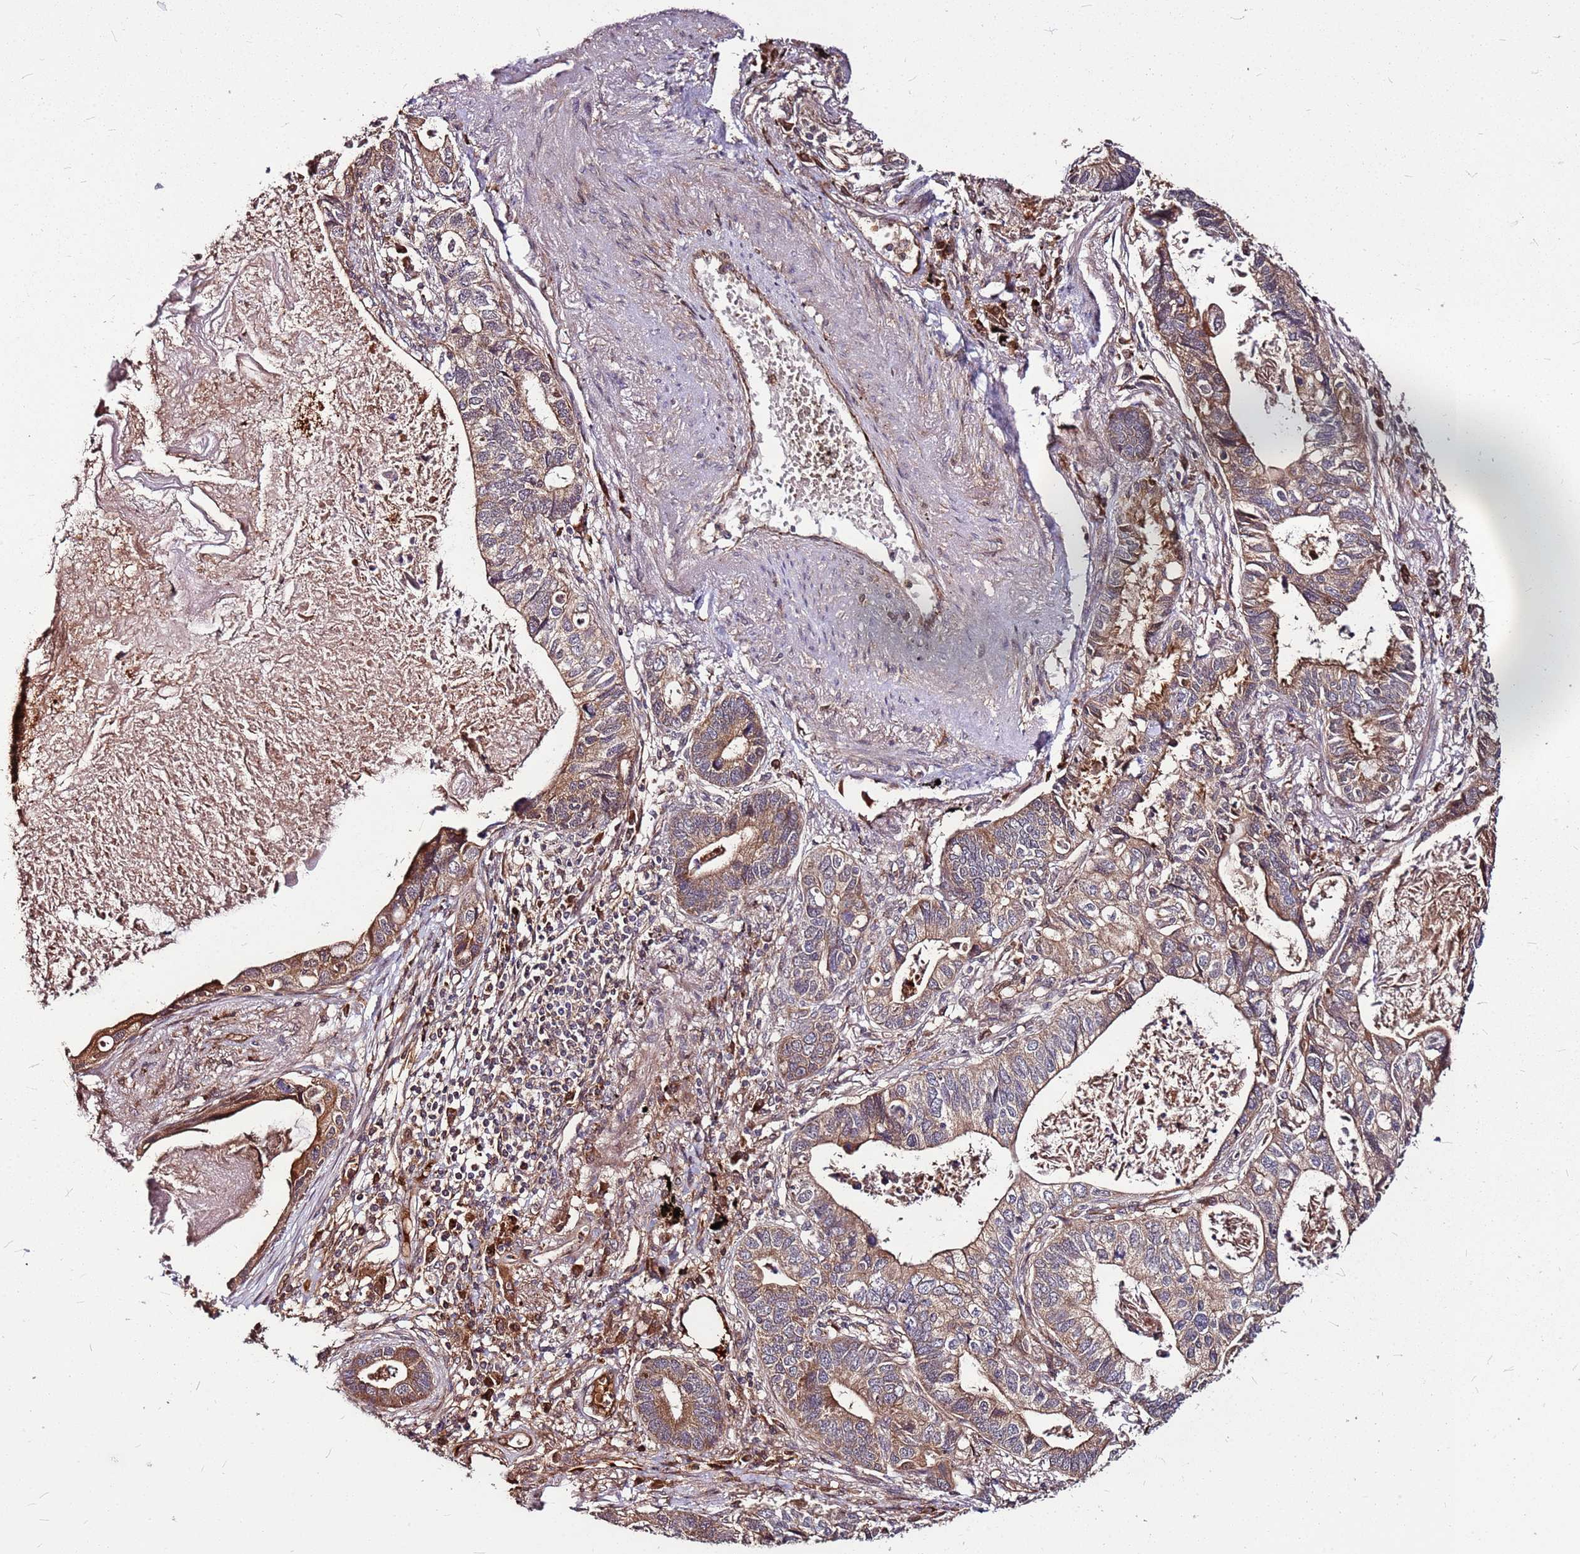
{"staining": {"intensity": "moderate", "quantity": "25%-75%", "location": "cytoplasmic/membranous"}, "tissue": "lung cancer", "cell_type": "Tumor cells", "image_type": "cancer", "snomed": [{"axis": "morphology", "description": "Adenocarcinoma, NOS"}, {"axis": "topography", "description": "Lung"}], "caption": "High-magnification brightfield microscopy of lung adenocarcinoma stained with DAB (brown) and counterstained with hematoxylin (blue). tumor cells exhibit moderate cytoplasmic/membranous positivity is present in about25%-75% of cells. (Brightfield microscopy of DAB IHC at high magnification).", "gene": "LYPLAL1", "patient": {"sex": "male", "age": 67}}